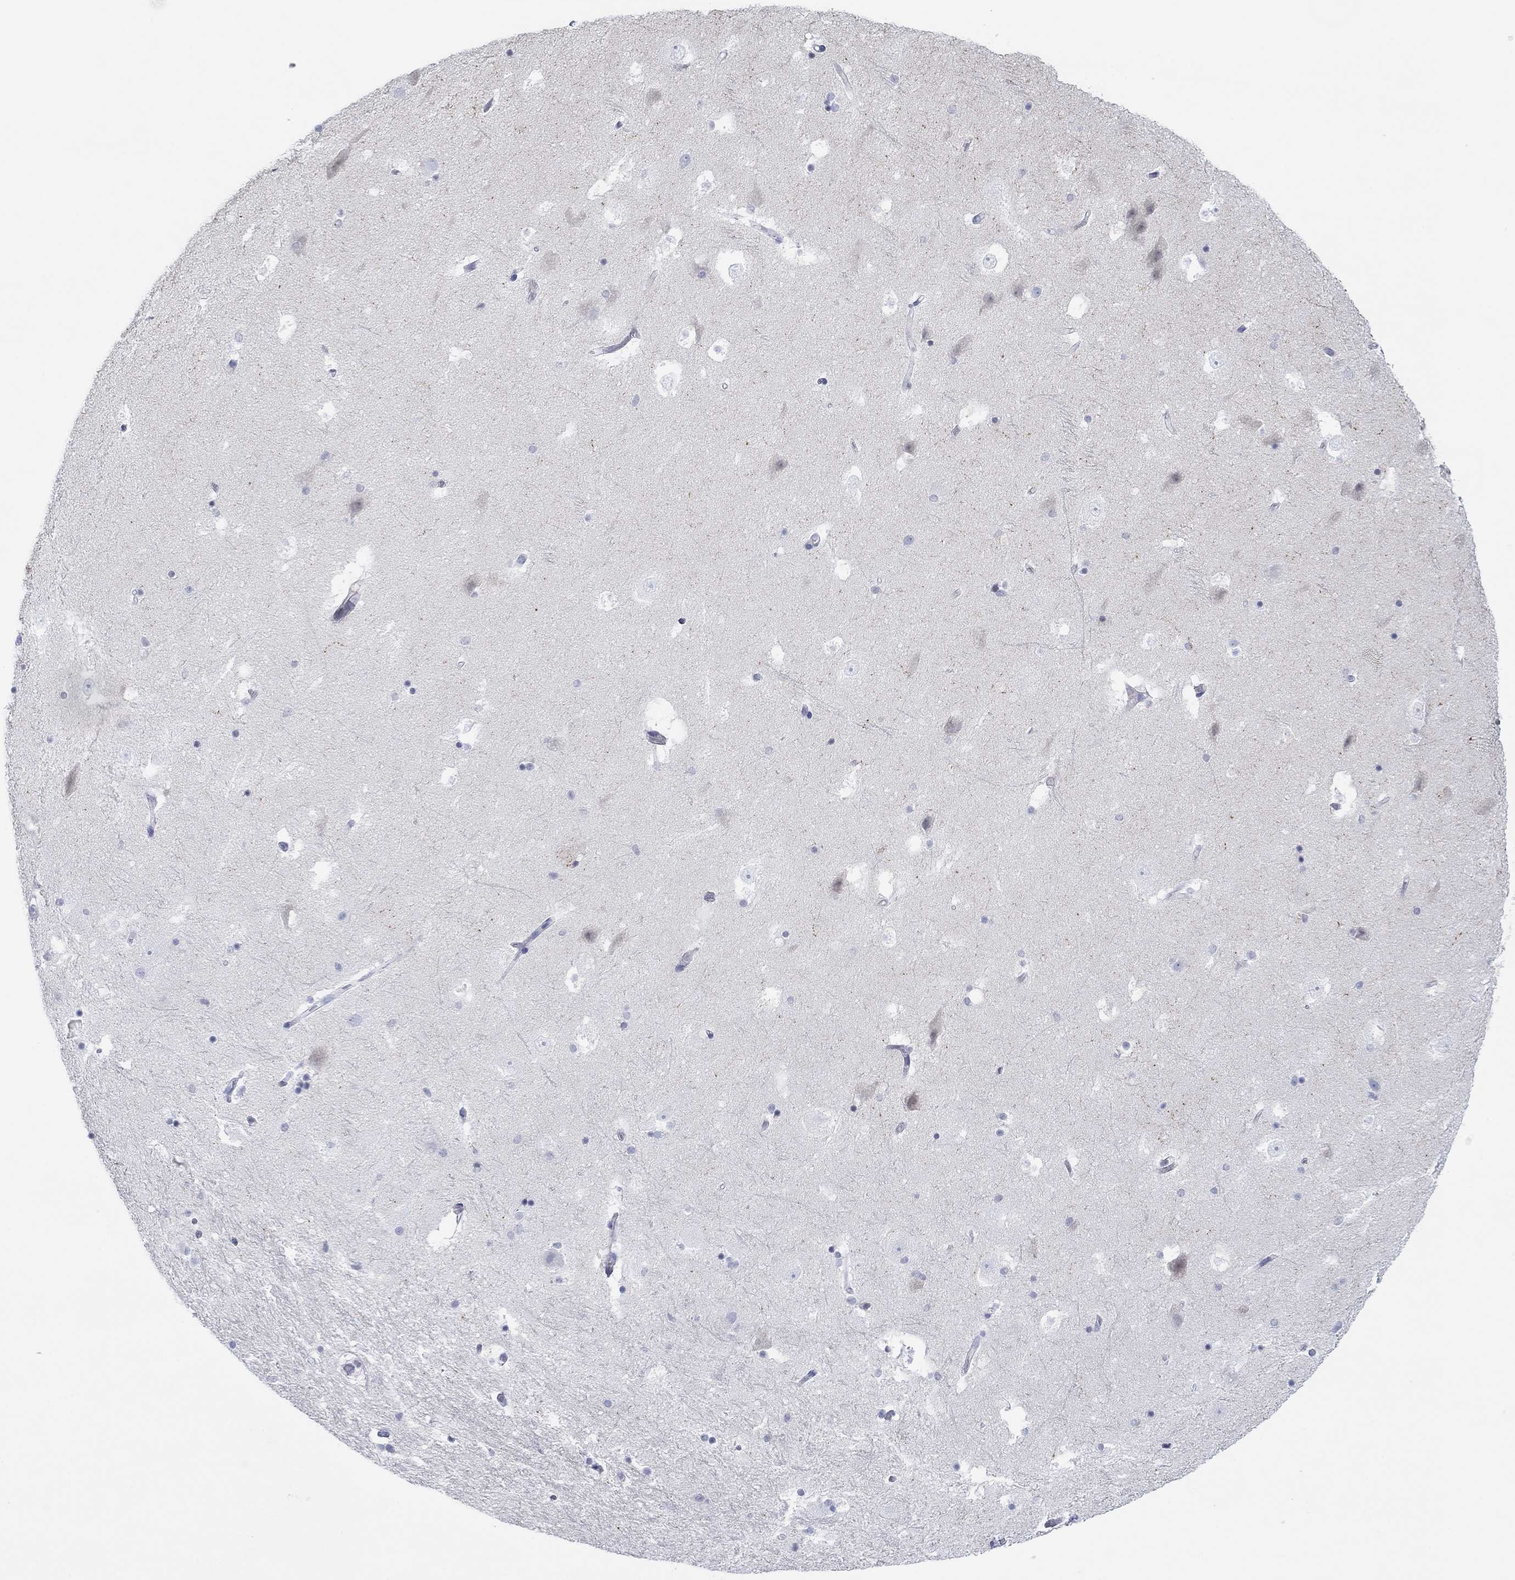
{"staining": {"intensity": "negative", "quantity": "none", "location": "none"}, "tissue": "hippocampus", "cell_type": "Glial cells", "image_type": "normal", "snomed": [{"axis": "morphology", "description": "Normal tissue, NOS"}, {"axis": "topography", "description": "Hippocampus"}], "caption": "This is a image of immunohistochemistry staining of normal hippocampus, which shows no staining in glial cells.", "gene": "PDYN", "patient": {"sex": "male", "age": 51}}